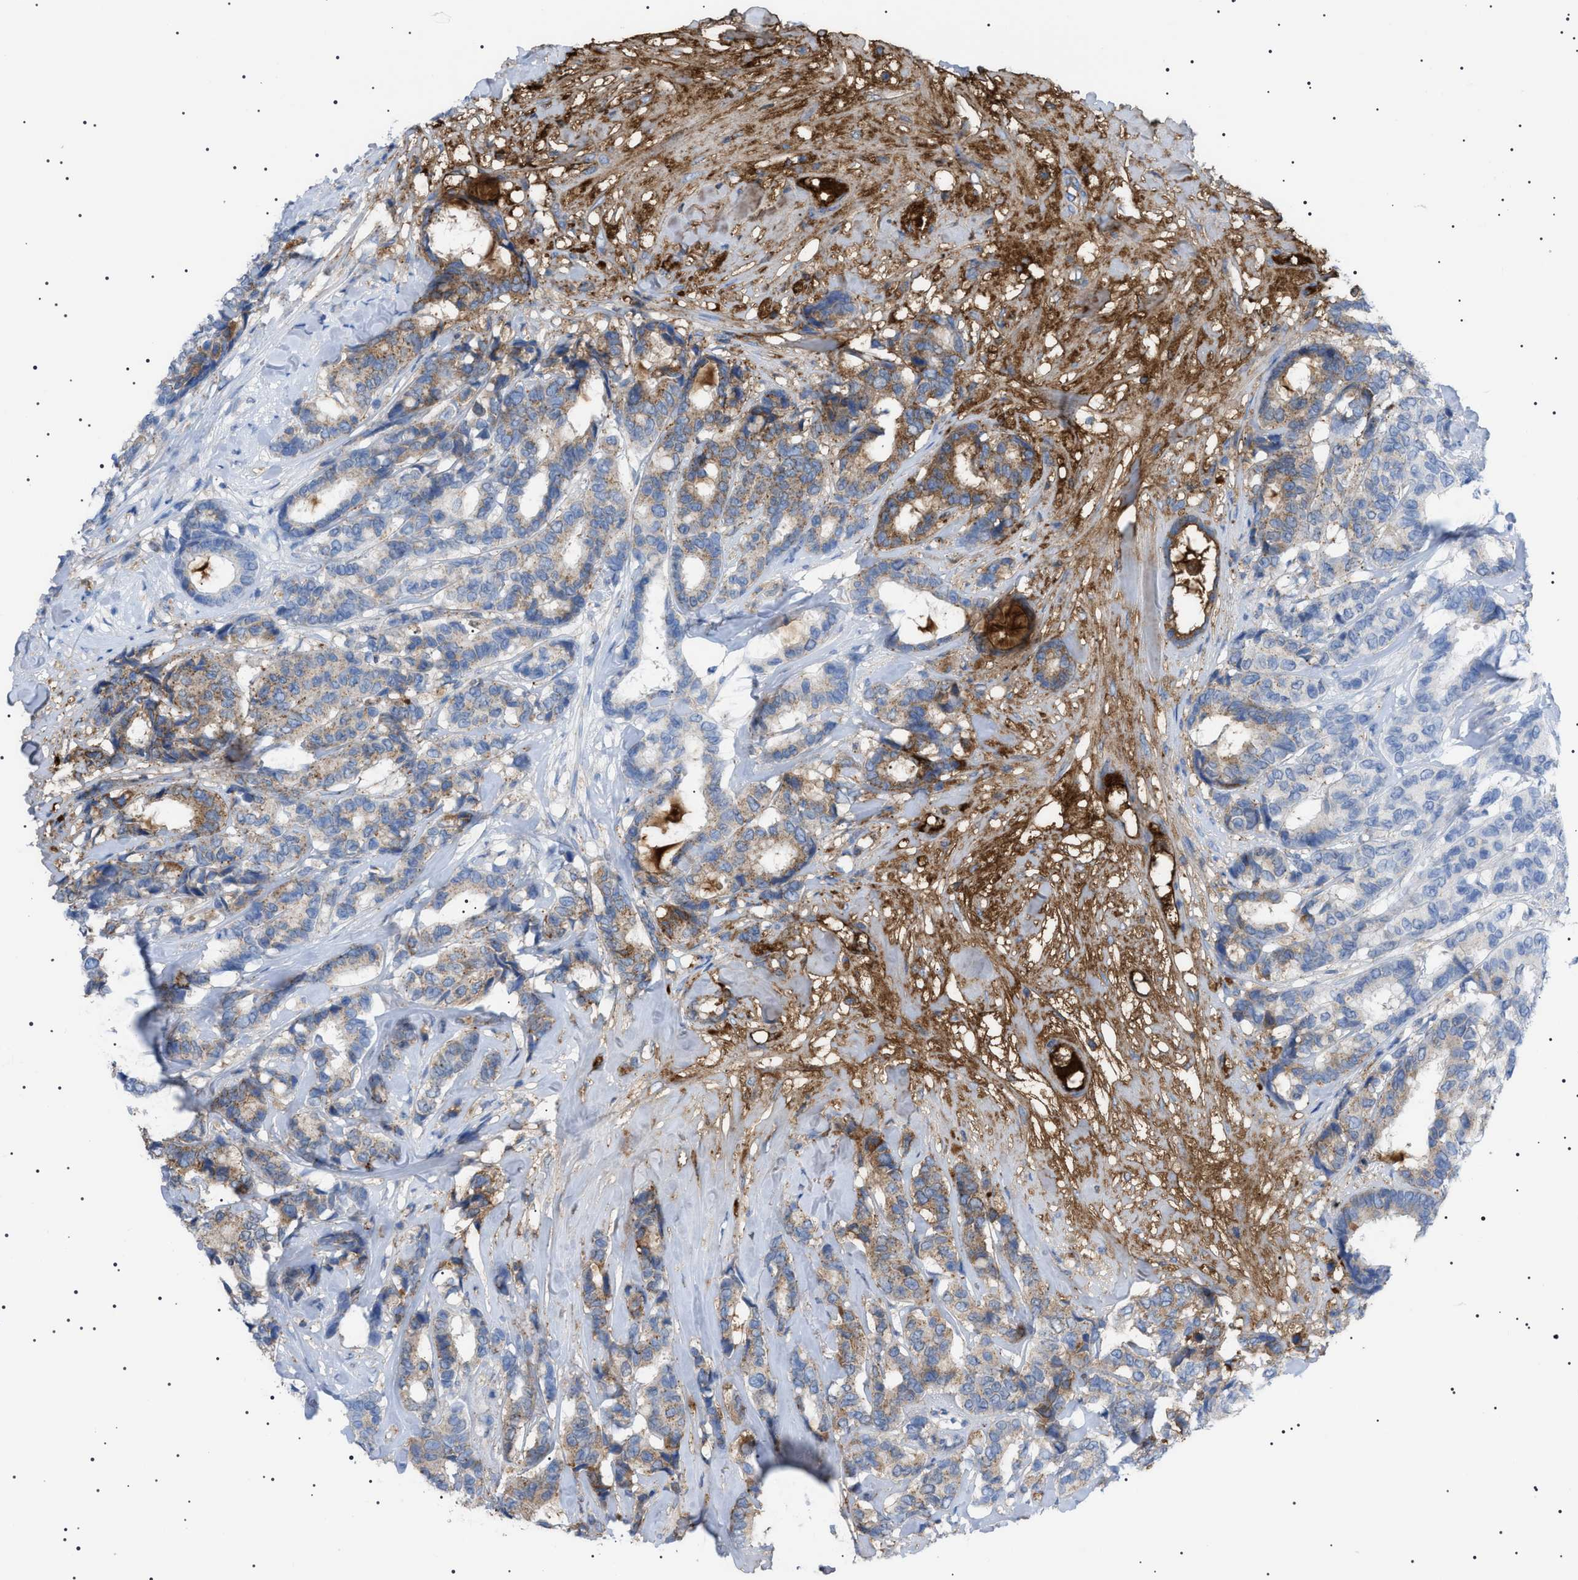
{"staining": {"intensity": "weak", "quantity": "25%-75%", "location": "cytoplasmic/membranous"}, "tissue": "breast cancer", "cell_type": "Tumor cells", "image_type": "cancer", "snomed": [{"axis": "morphology", "description": "Duct carcinoma"}, {"axis": "topography", "description": "Breast"}], "caption": "Protein expression by immunohistochemistry shows weak cytoplasmic/membranous positivity in approximately 25%-75% of tumor cells in breast cancer.", "gene": "LPA", "patient": {"sex": "female", "age": 87}}